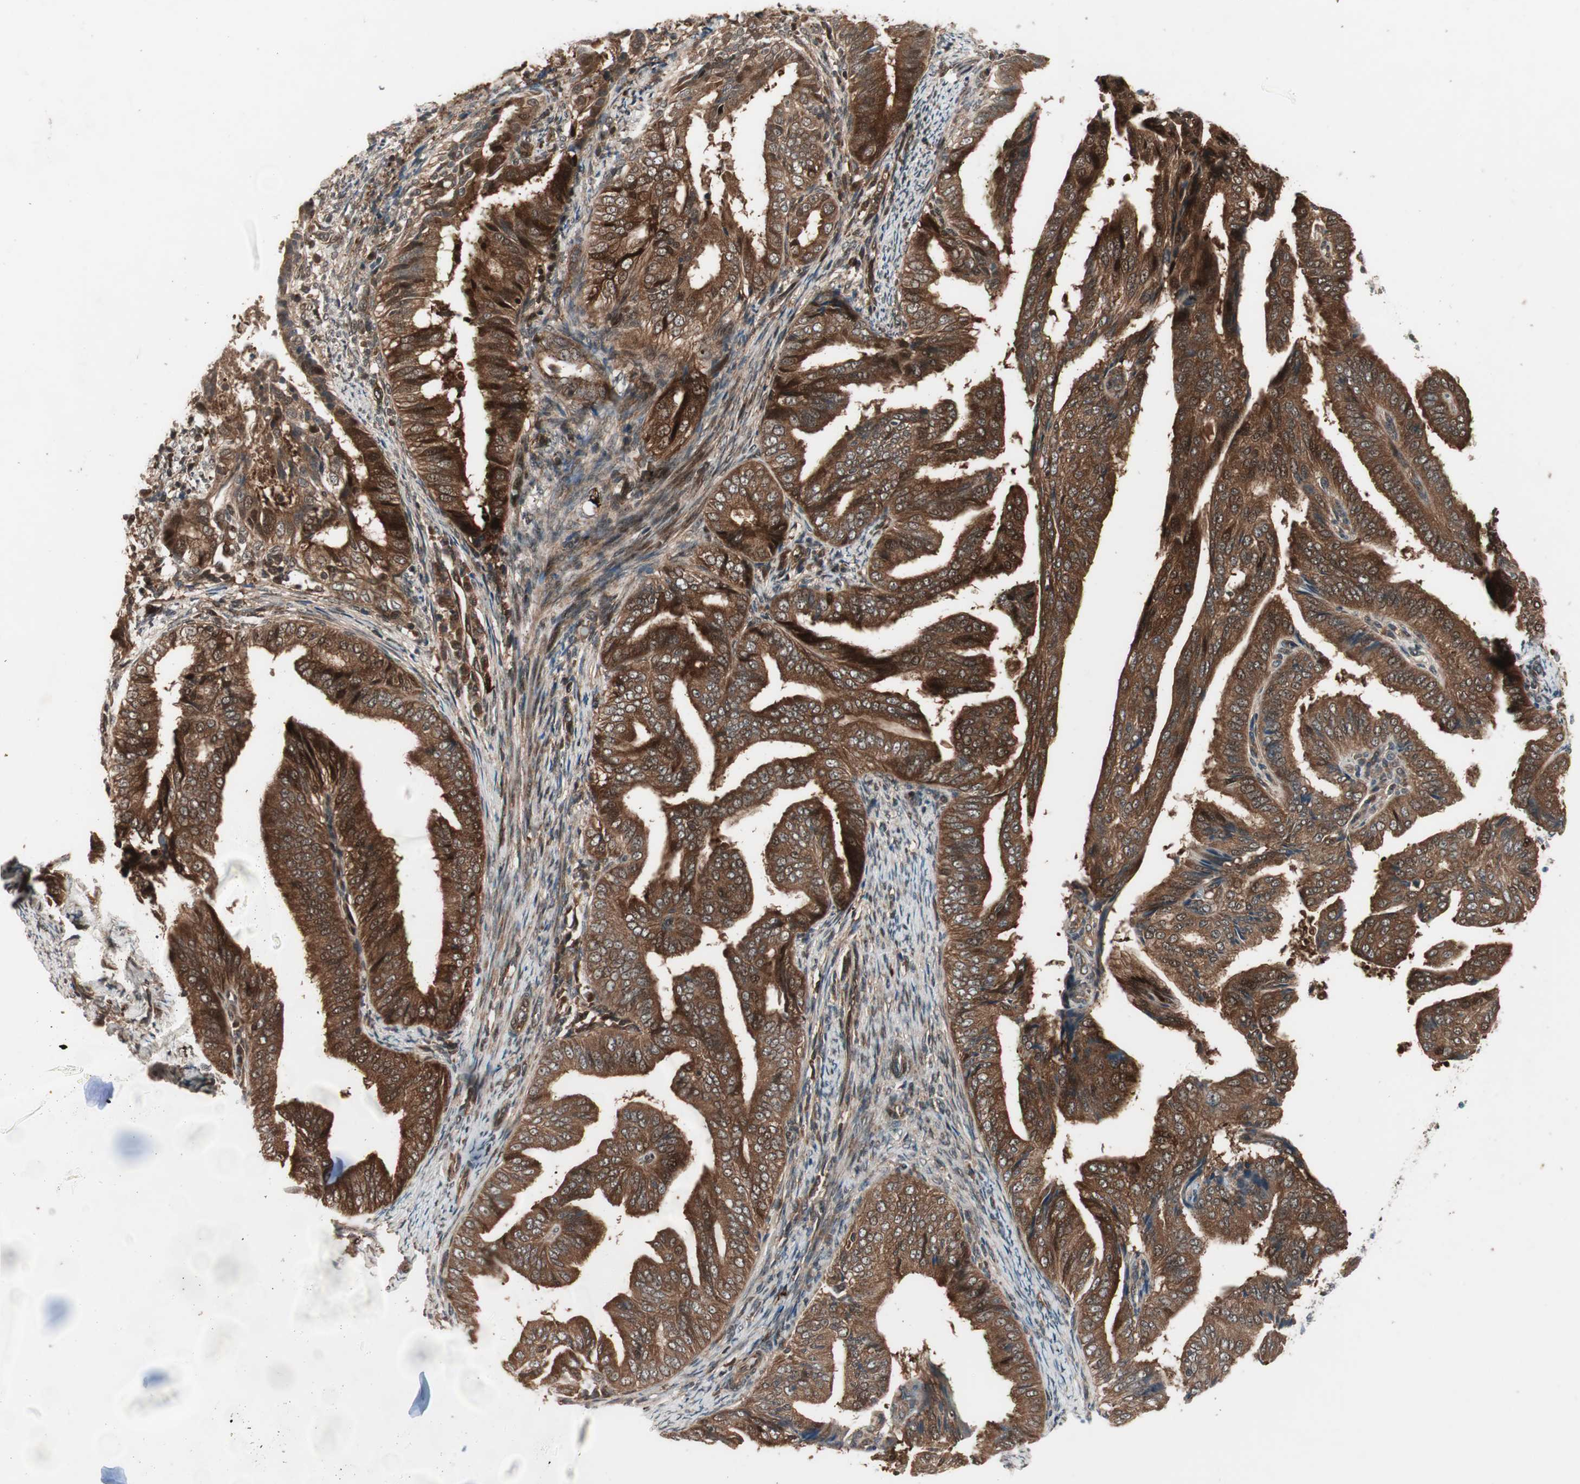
{"staining": {"intensity": "strong", "quantity": ">75%", "location": "cytoplasmic/membranous"}, "tissue": "endometrial cancer", "cell_type": "Tumor cells", "image_type": "cancer", "snomed": [{"axis": "morphology", "description": "Adenocarcinoma, NOS"}, {"axis": "topography", "description": "Endometrium"}], "caption": "Tumor cells demonstrate high levels of strong cytoplasmic/membranous expression in approximately >75% of cells in human adenocarcinoma (endometrial). (Brightfield microscopy of DAB IHC at high magnification).", "gene": "PRKG2", "patient": {"sex": "female", "age": 58}}